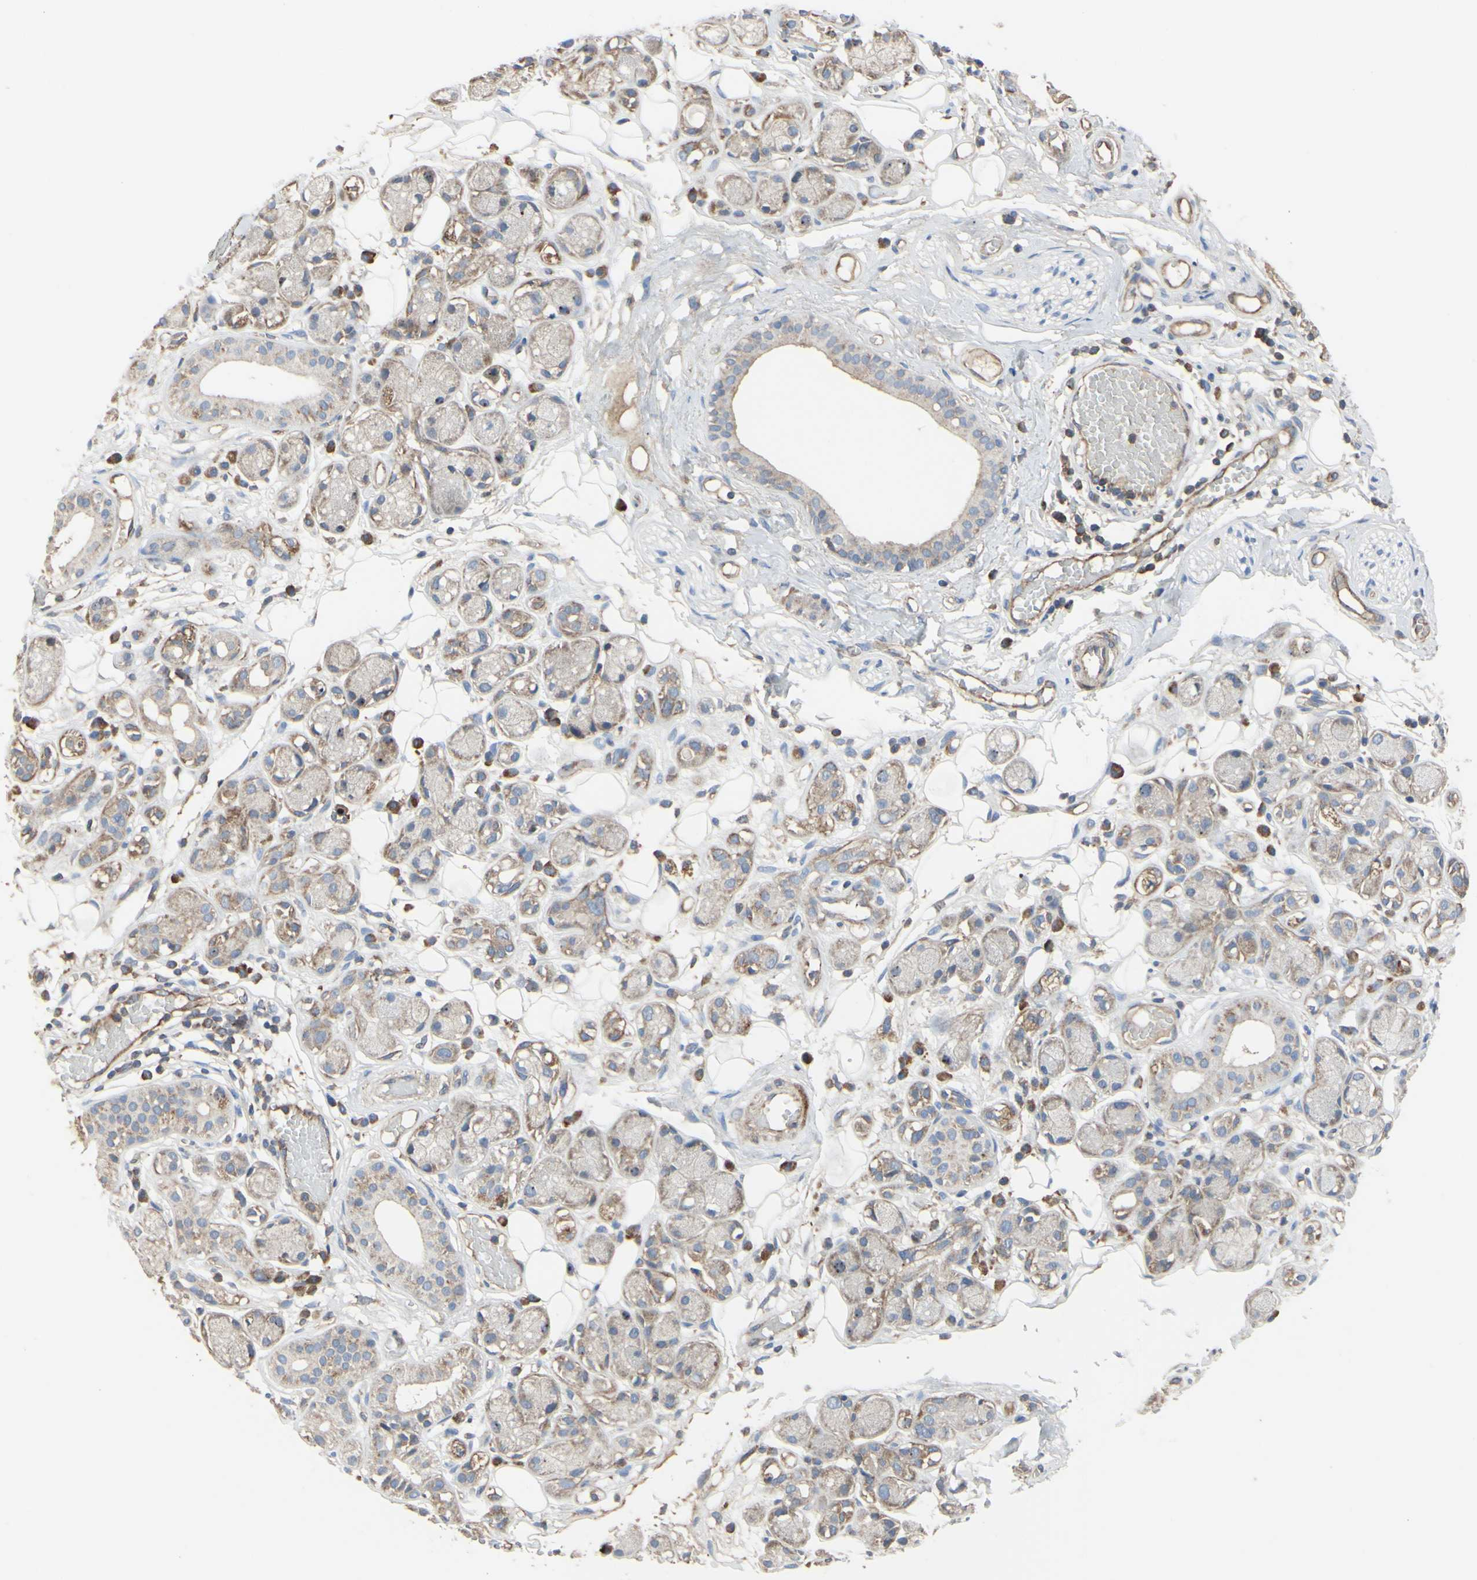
{"staining": {"intensity": "weak", "quantity": ">75%", "location": "cytoplasmic/membranous"}, "tissue": "adipose tissue", "cell_type": "Adipocytes", "image_type": "normal", "snomed": [{"axis": "morphology", "description": "Normal tissue, NOS"}, {"axis": "morphology", "description": "Inflammation, NOS"}, {"axis": "topography", "description": "Vascular tissue"}, {"axis": "topography", "description": "Salivary gland"}], "caption": "Immunohistochemical staining of benign adipose tissue reveals low levels of weak cytoplasmic/membranous expression in approximately >75% of adipocytes.", "gene": "BECN1", "patient": {"sex": "female", "age": 75}}